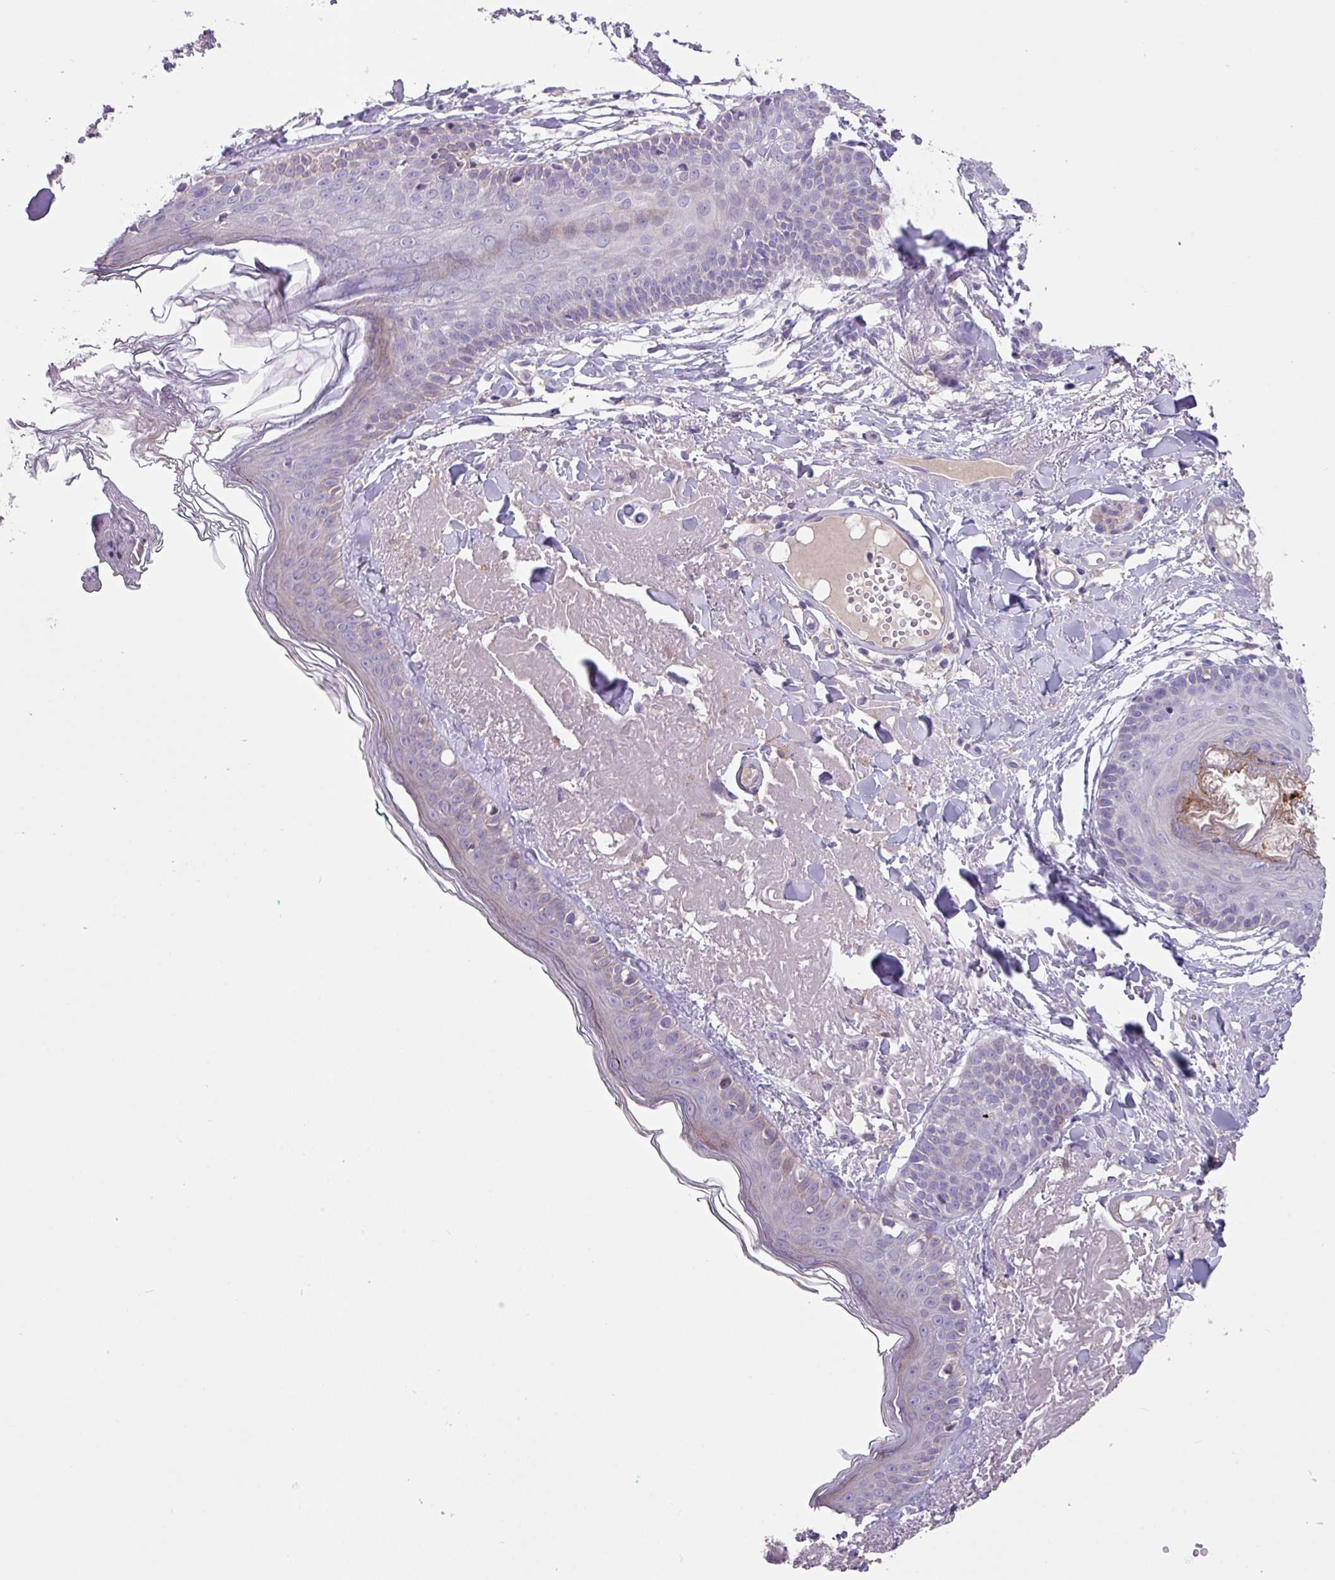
{"staining": {"intensity": "negative", "quantity": "none", "location": "none"}, "tissue": "skin", "cell_type": "Fibroblasts", "image_type": "normal", "snomed": [{"axis": "morphology", "description": "Normal tissue, NOS"}, {"axis": "morphology", "description": "Malignant melanoma, NOS"}, {"axis": "topography", "description": "Skin"}], "caption": "High power microscopy micrograph of an IHC image of unremarkable skin, revealing no significant positivity in fibroblasts.", "gene": "IQCJ", "patient": {"sex": "male", "age": 80}}